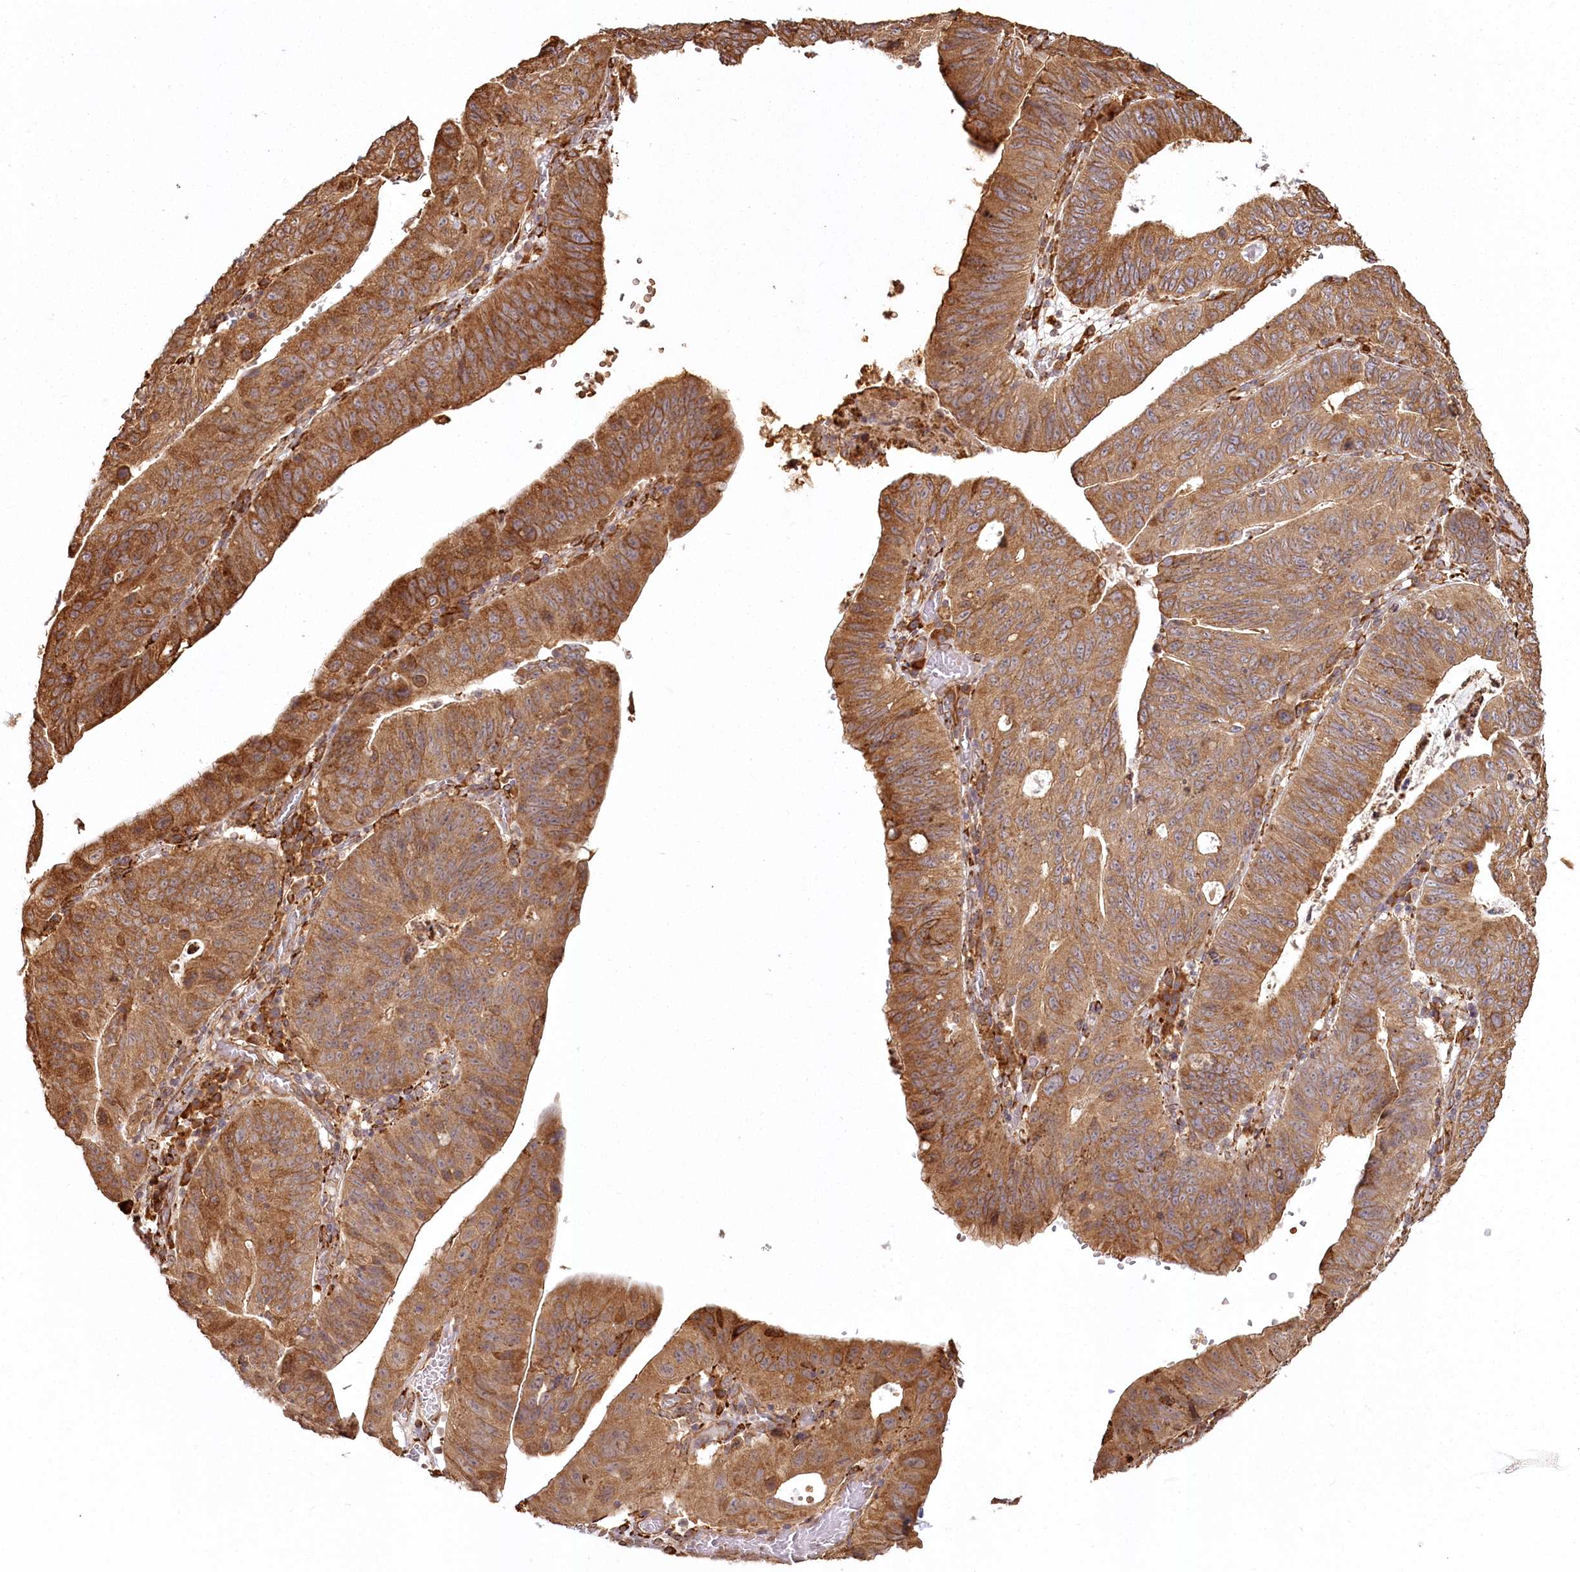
{"staining": {"intensity": "moderate", "quantity": ">75%", "location": "cytoplasmic/membranous"}, "tissue": "stomach cancer", "cell_type": "Tumor cells", "image_type": "cancer", "snomed": [{"axis": "morphology", "description": "Adenocarcinoma, NOS"}, {"axis": "topography", "description": "Stomach"}], "caption": "DAB (3,3'-diaminobenzidine) immunohistochemical staining of human stomach cancer (adenocarcinoma) demonstrates moderate cytoplasmic/membranous protein expression in approximately >75% of tumor cells.", "gene": "FAM13A", "patient": {"sex": "male", "age": 59}}